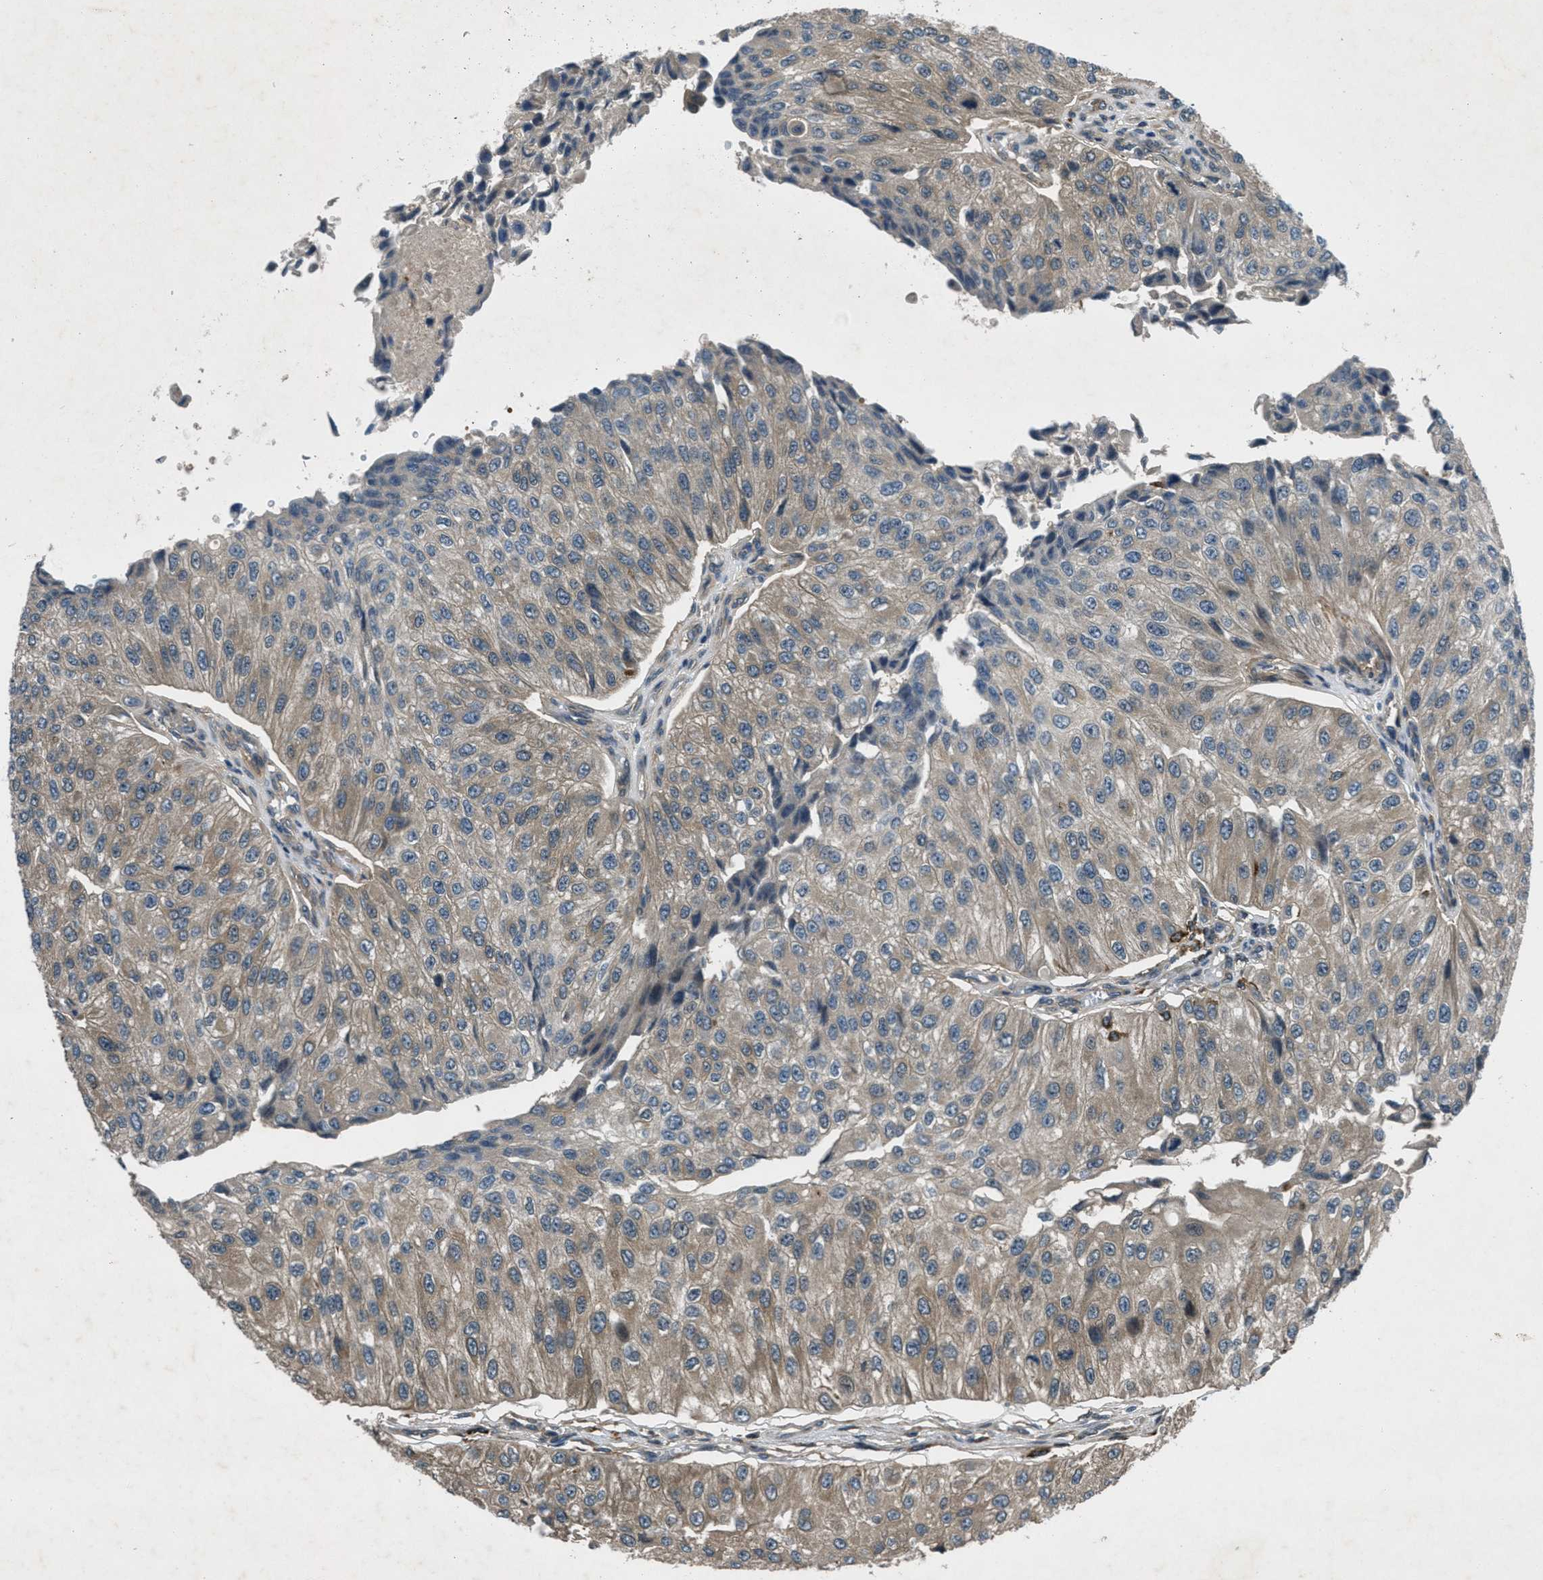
{"staining": {"intensity": "moderate", "quantity": ">75%", "location": "cytoplasmic/membranous"}, "tissue": "urothelial cancer", "cell_type": "Tumor cells", "image_type": "cancer", "snomed": [{"axis": "morphology", "description": "Urothelial carcinoma, High grade"}, {"axis": "topography", "description": "Kidney"}, {"axis": "topography", "description": "Urinary bladder"}], "caption": "This image demonstrates immunohistochemistry staining of human high-grade urothelial carcinoma, with medium moderate cytoplasmic/membranous positivity in about >75% of tumor cells.", "gene": "EPSTI1", "patient": {"sex": "male", "age": 77}}